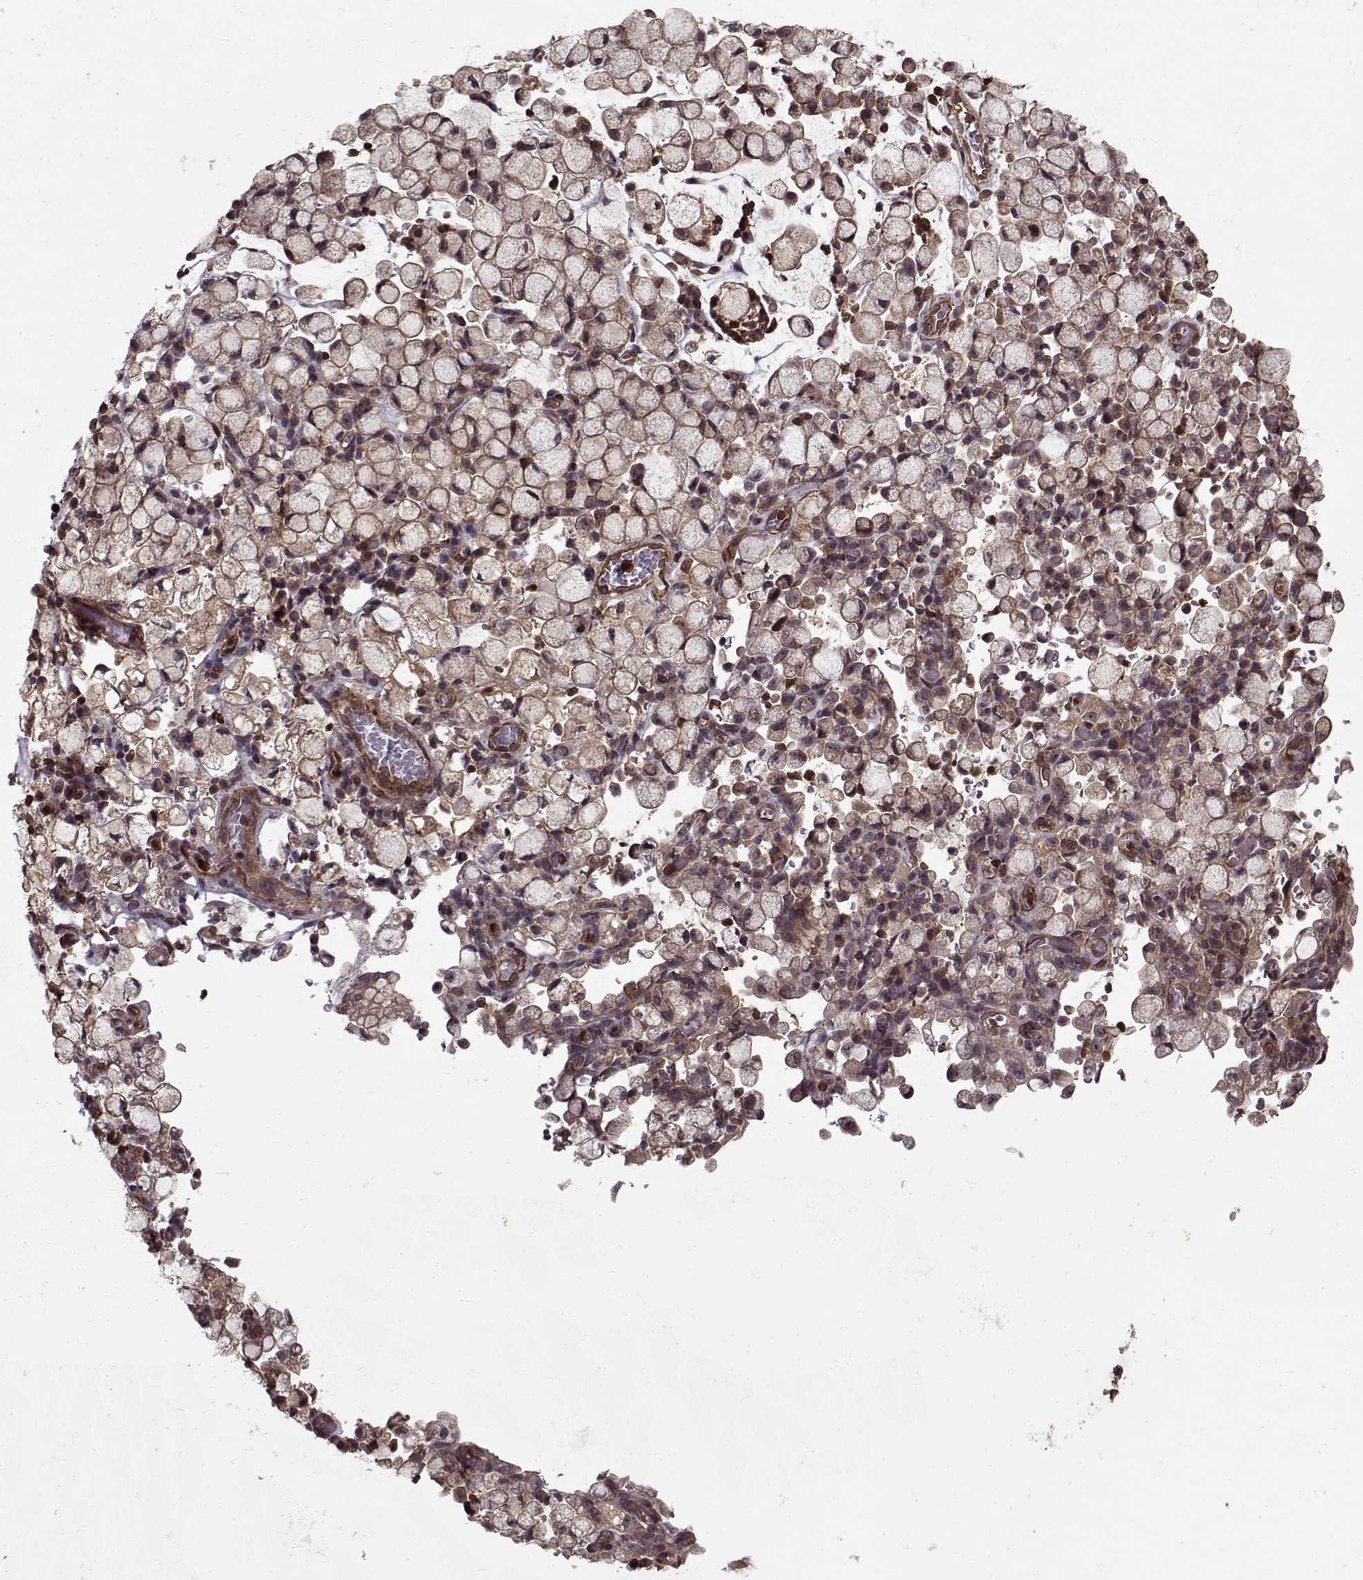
{"staining": {"intensity": "weak", "quantity": "25%-75%", "location": "cytoplasmic/membranous"}, "tissue": "stomach cancer", "cell_type": "Tumor cells", "image_type": "cancer", "snomed": [{"axis": "morphology", "description": "Adenocarcinoma, NOS"}, {"axis": "topography", "description": "Stomach"}], "caption": "Human stomach cancer stained for a protein (brown) shows weak cytoplasmic/membranous positive expression in approximately 25%-75% of tumor cells.", "gene": "PPP1R12A", "patient": {"sex": "male", "age": 58}}